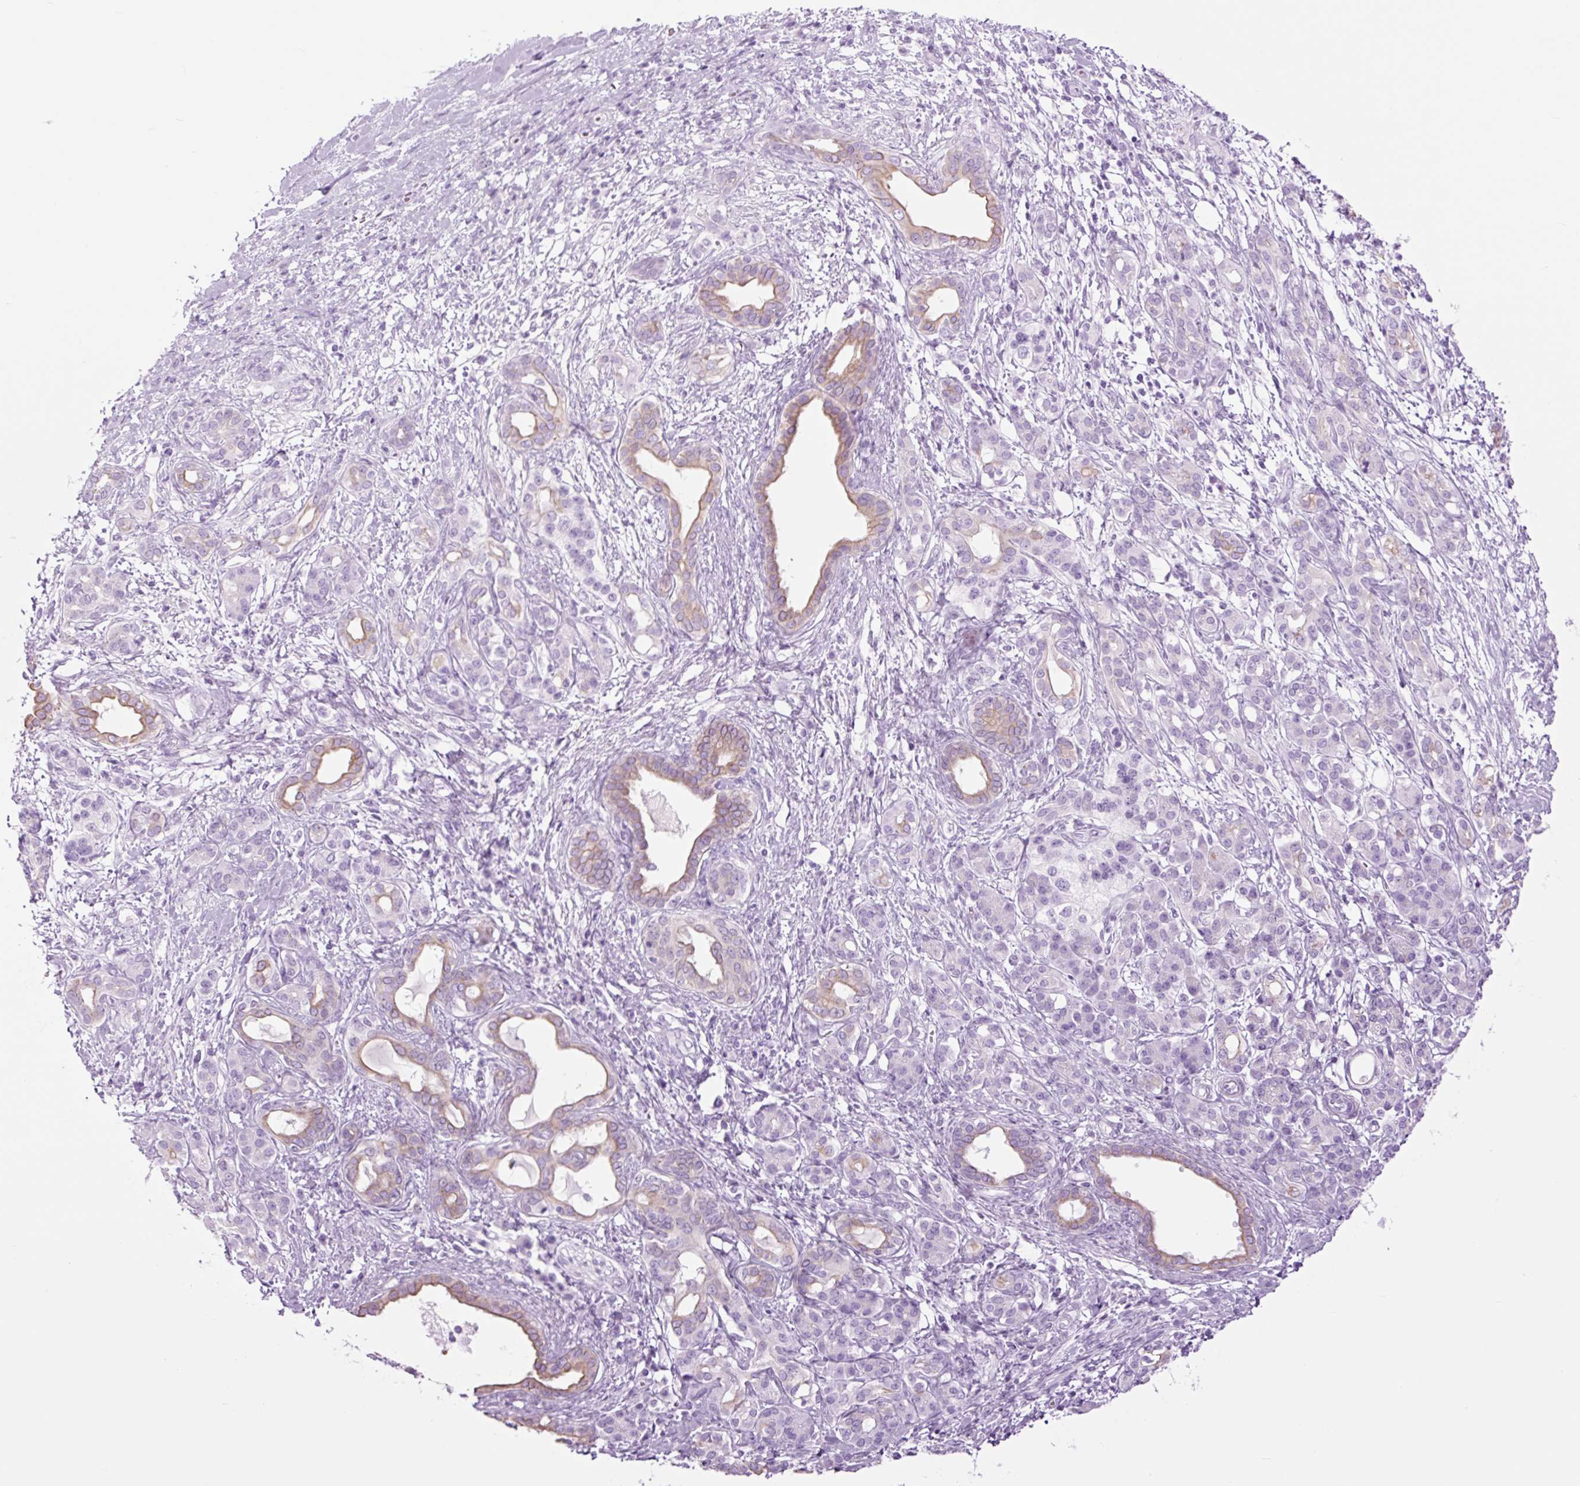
{"staining": {"intensity": "weak", "quantity": "<25%", "location": "cytoplasmic/membranous"}, "tissue": "pancreatic cancer", "cell_type": "Tumor cells", "image_type": "cancer", "snomed": [{"axis": "morphology", "description": "Adenocarcinoma, NOS"}, {"axis": "topography", "description": "Pancreas"}], "caption": "This histopathology image is of pancreatic cancer stained with immunohistochemistry (IHC) to label a protein in brown with the nuclei are counter-stained blue. There is no positivity in tumor cells.", "gene": "TFF2", "patient": {"sex": "female", "age": 55}}